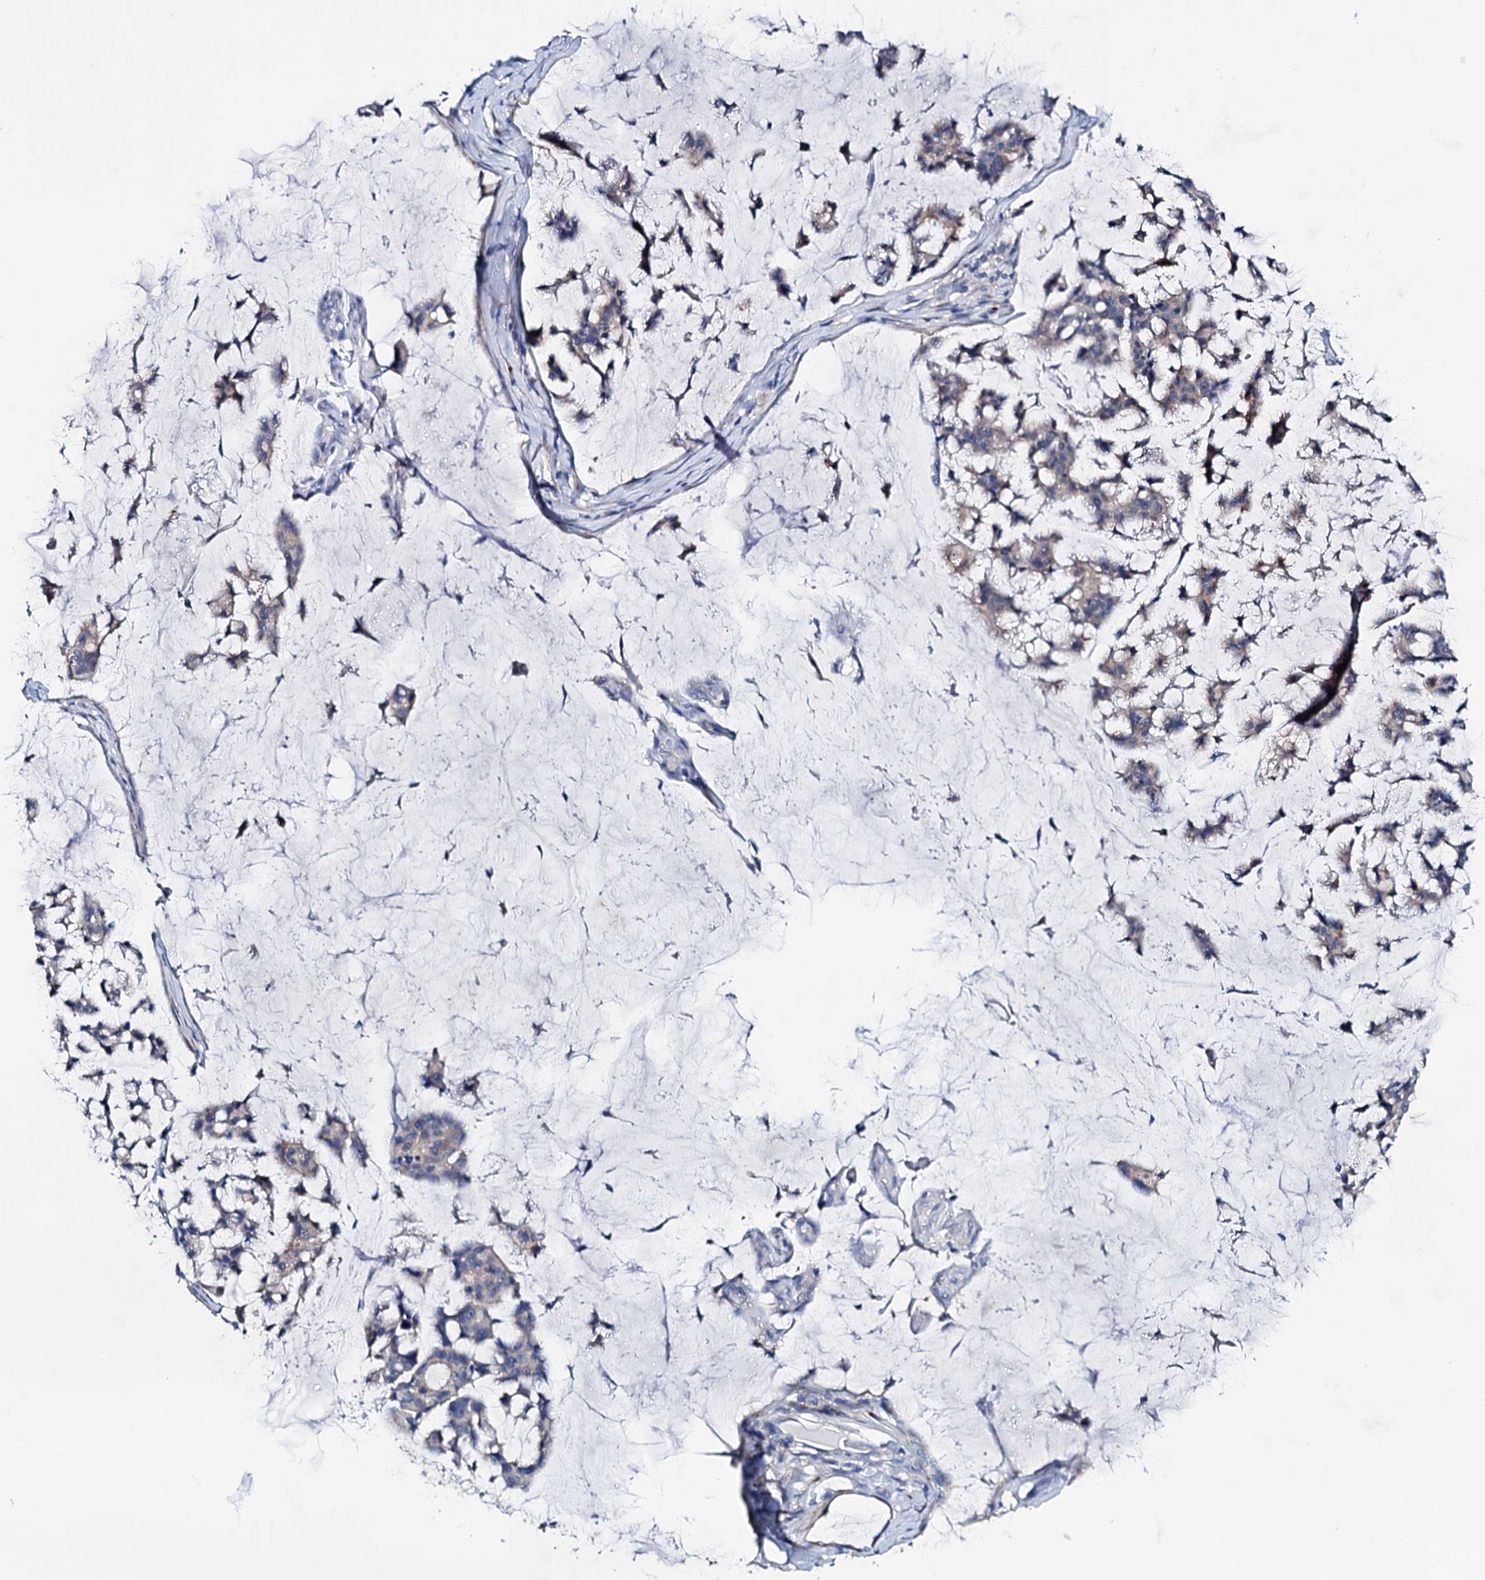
{"staining": {"intensity": "negative", "quantity": "none", "location": "none"}, "tissue": "stomach cancer", "cell_type": "Tumor cells", "image_type": "cancer", "snomed": [{"axis": "morphology", "description": "Adenocarcinoma, NOS"}, {"axis": "topography", "description": "Stomach, lower"}], "caption": "Micrograph shows no protein expression in tumor cells of stomach cancer tissue.", "gene": "SHROOM1", "patient": {"sex": "male", "age": 67}}